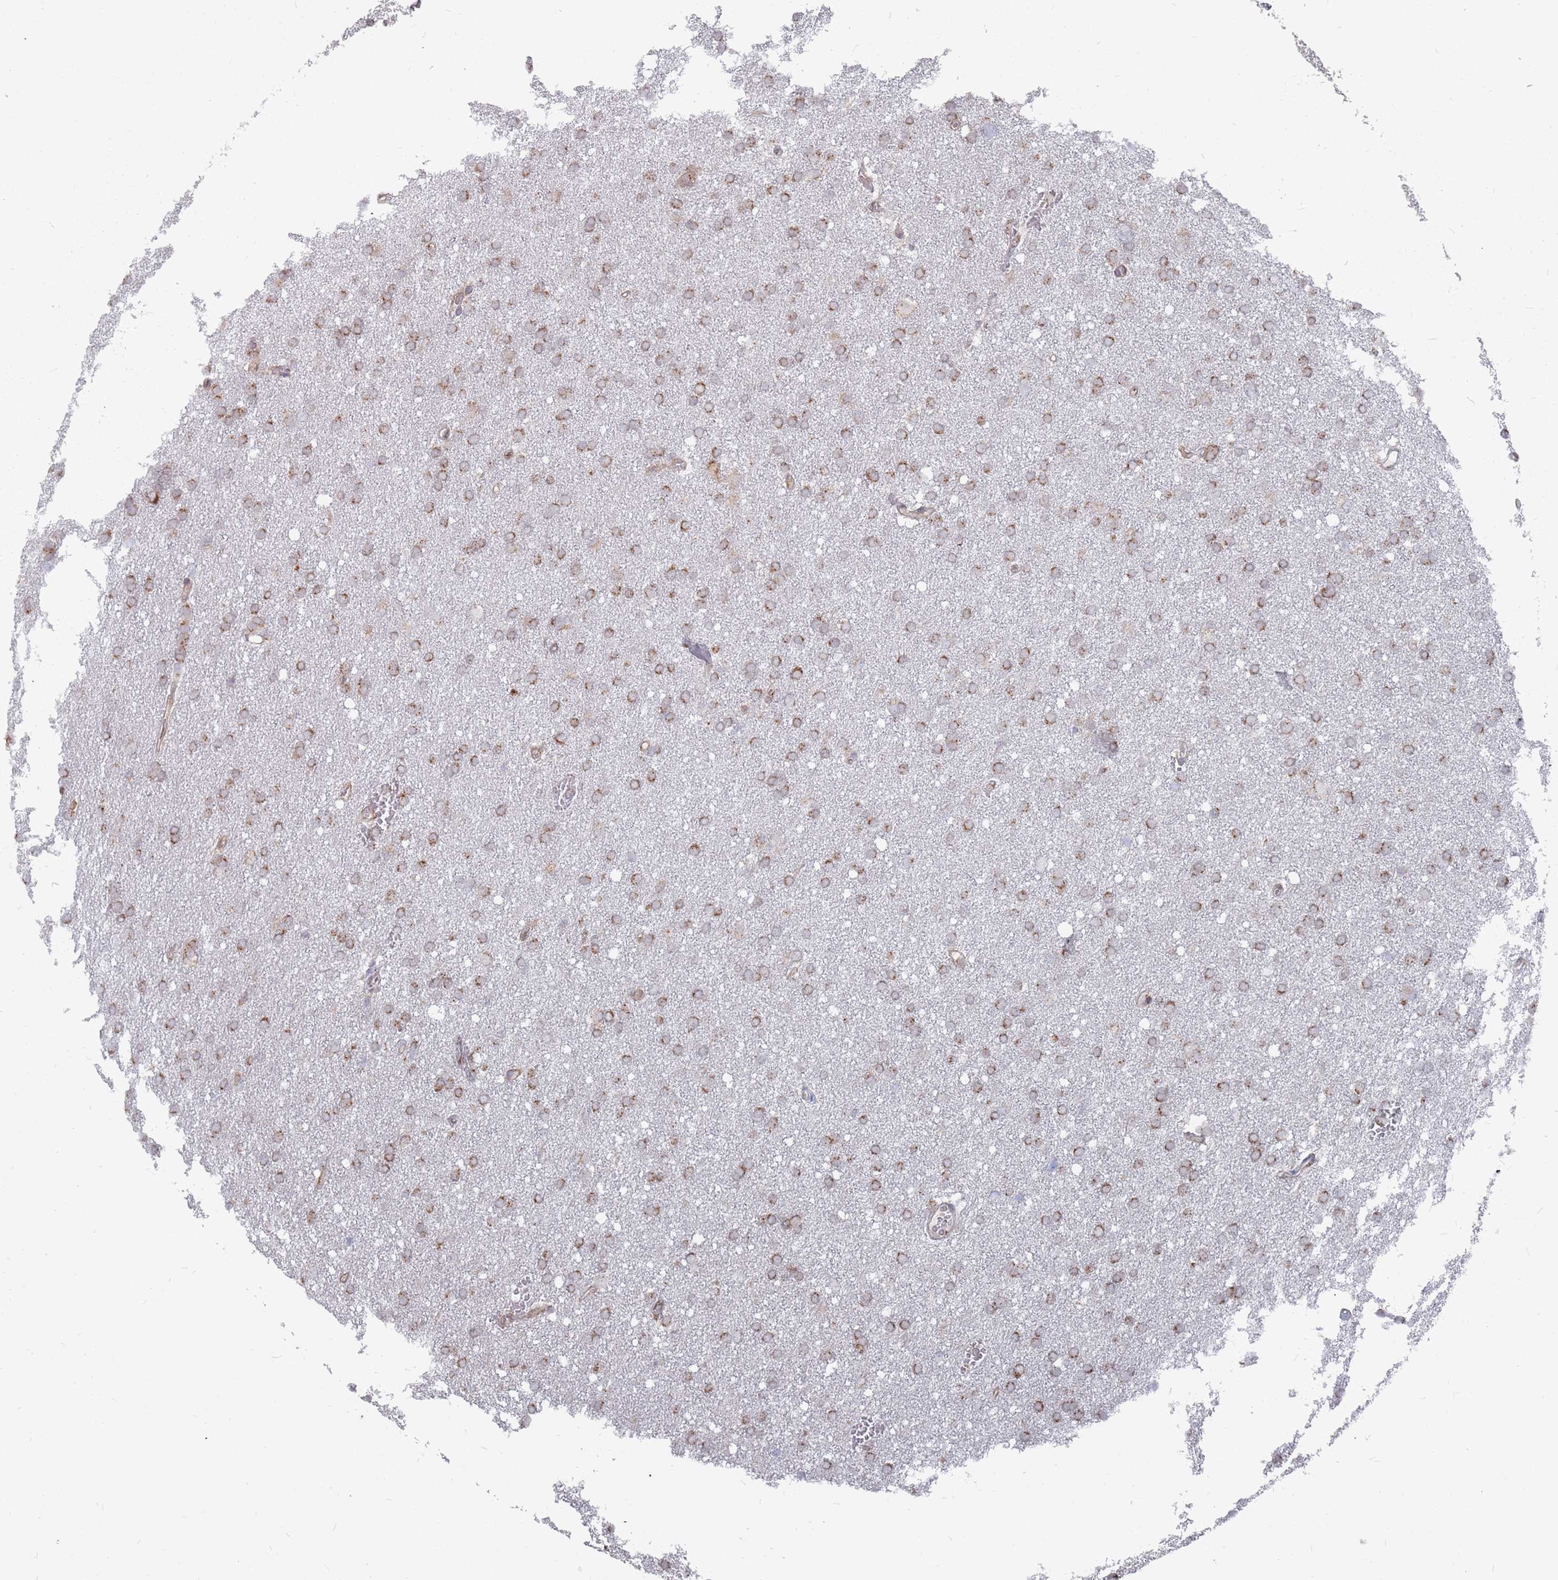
{"staining": {"intensity": "moderate", "quantity": ">75%", "location": "cytoplasmic/membranous"}, "tissue": "glioma", "cell_type": "Tumor cells", "image_type": "cancer", "snomed": [{"axis": "morphology", "description": "Glioma, malignant, High grade"}, {"axis": "topography", "description": "Cerebral cortex"}], "caption": "The micrograph shows staining of malignant glioma (high-grade), revealing moderate cytoplasmic/membranous protein positivity (brown color) within tumor cells.", "gene": "FMO4", "patient": {"sex": "female", "age": 36}}